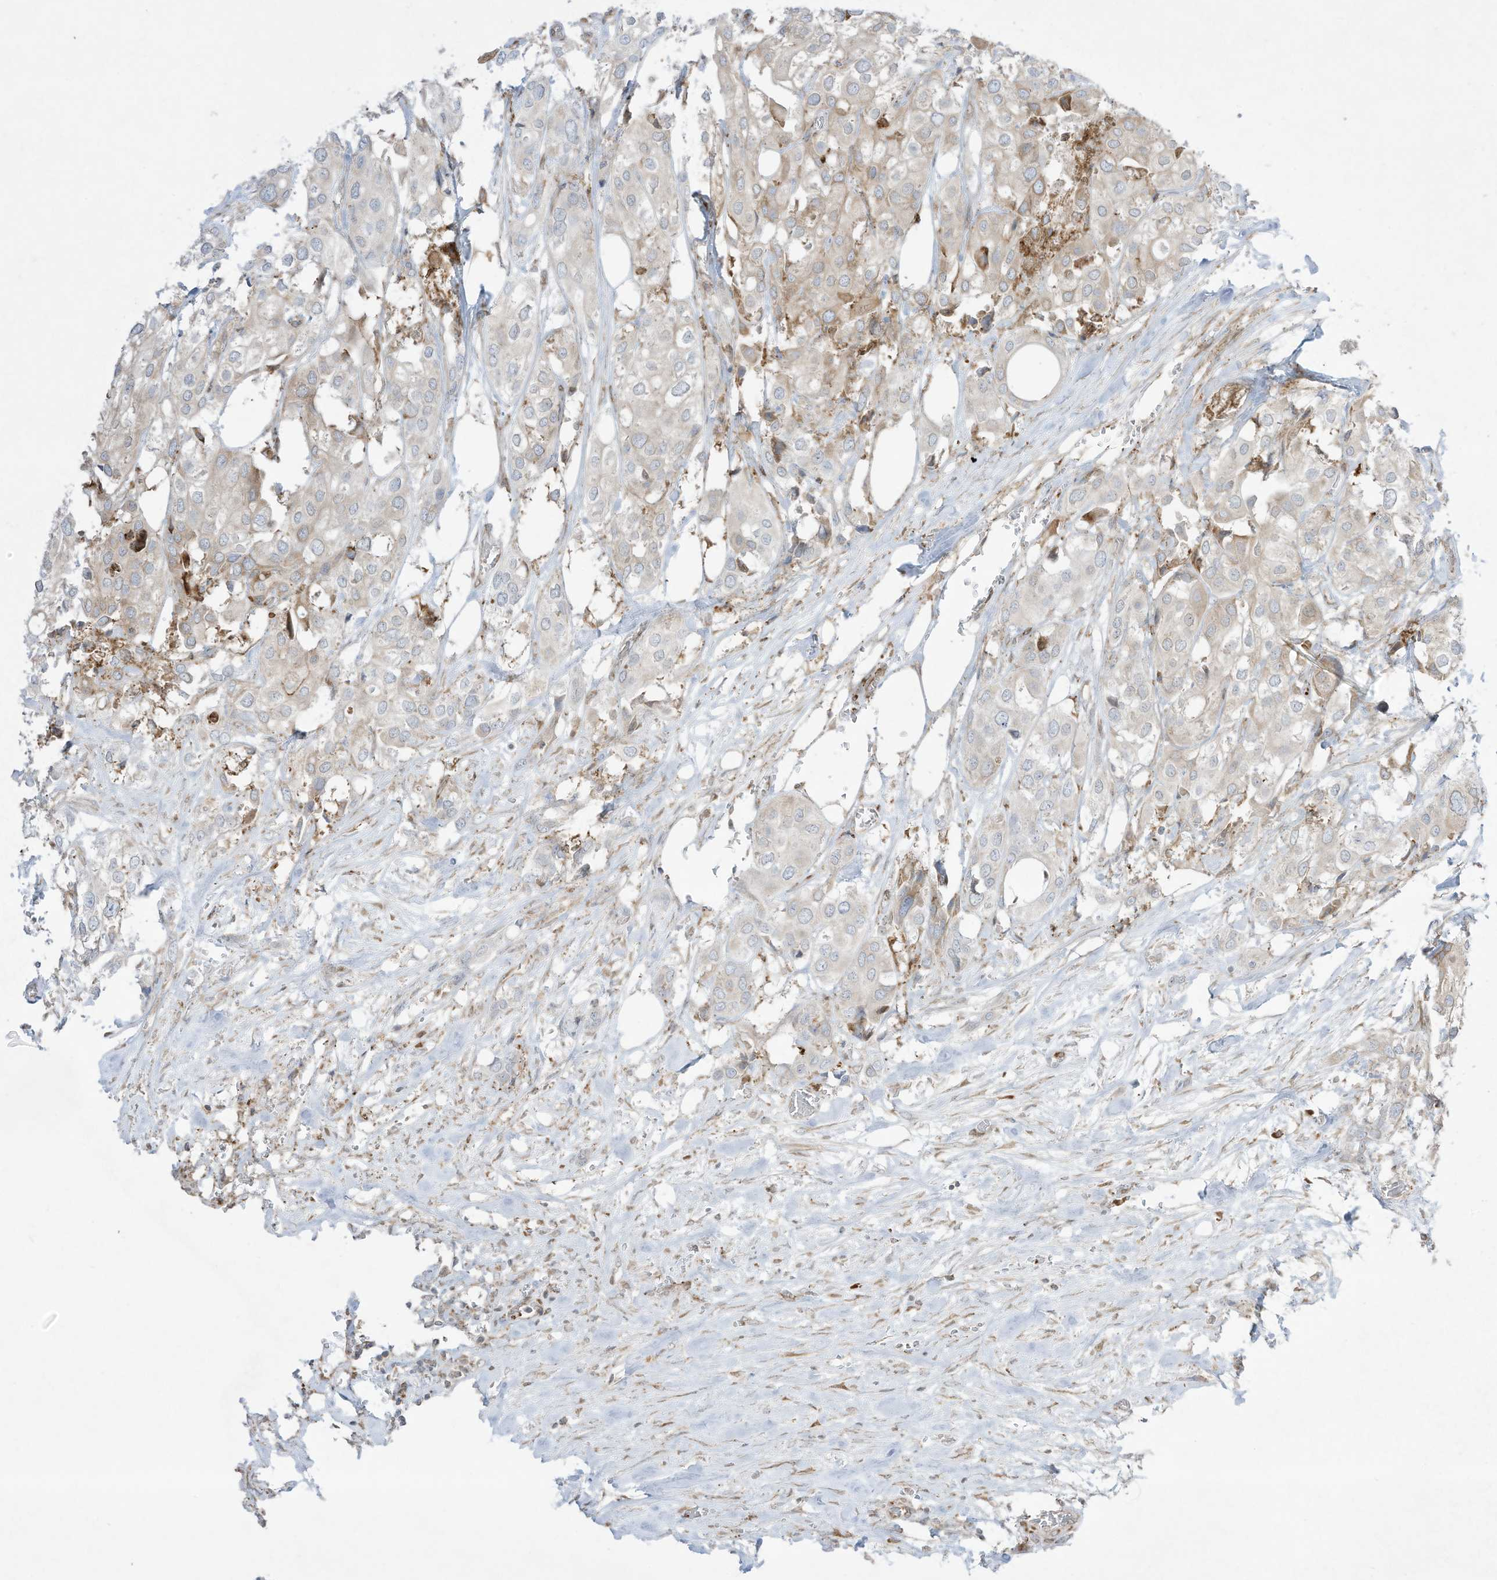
{"staining": {"intensity": "negative", "quantity": "none", "location": "none"}, "tissue": "urothelial cancer", "cell_type": "Tumor cells", "image_type": "cancer", "snomed": [{"axis": "morphology", "description": "Urothelial carcinoma, High grade"}, {"axis": "topography", "description": "Urinary bladder"}], "caption": "Immunohistochemistry image of urothelial carcinoma (high-grade) stained for a protein (brown), which demonstrates no positivity in tumor cells. The staining was performed using DAB (3,3'-diaminobenzidine) to visualize the protein expression in brown, while the nuclei were stained in blue with hematoxylin (Magnification: 20x).", "gene": "PTK6", "patient": {"sex": "male", "age": 64}}